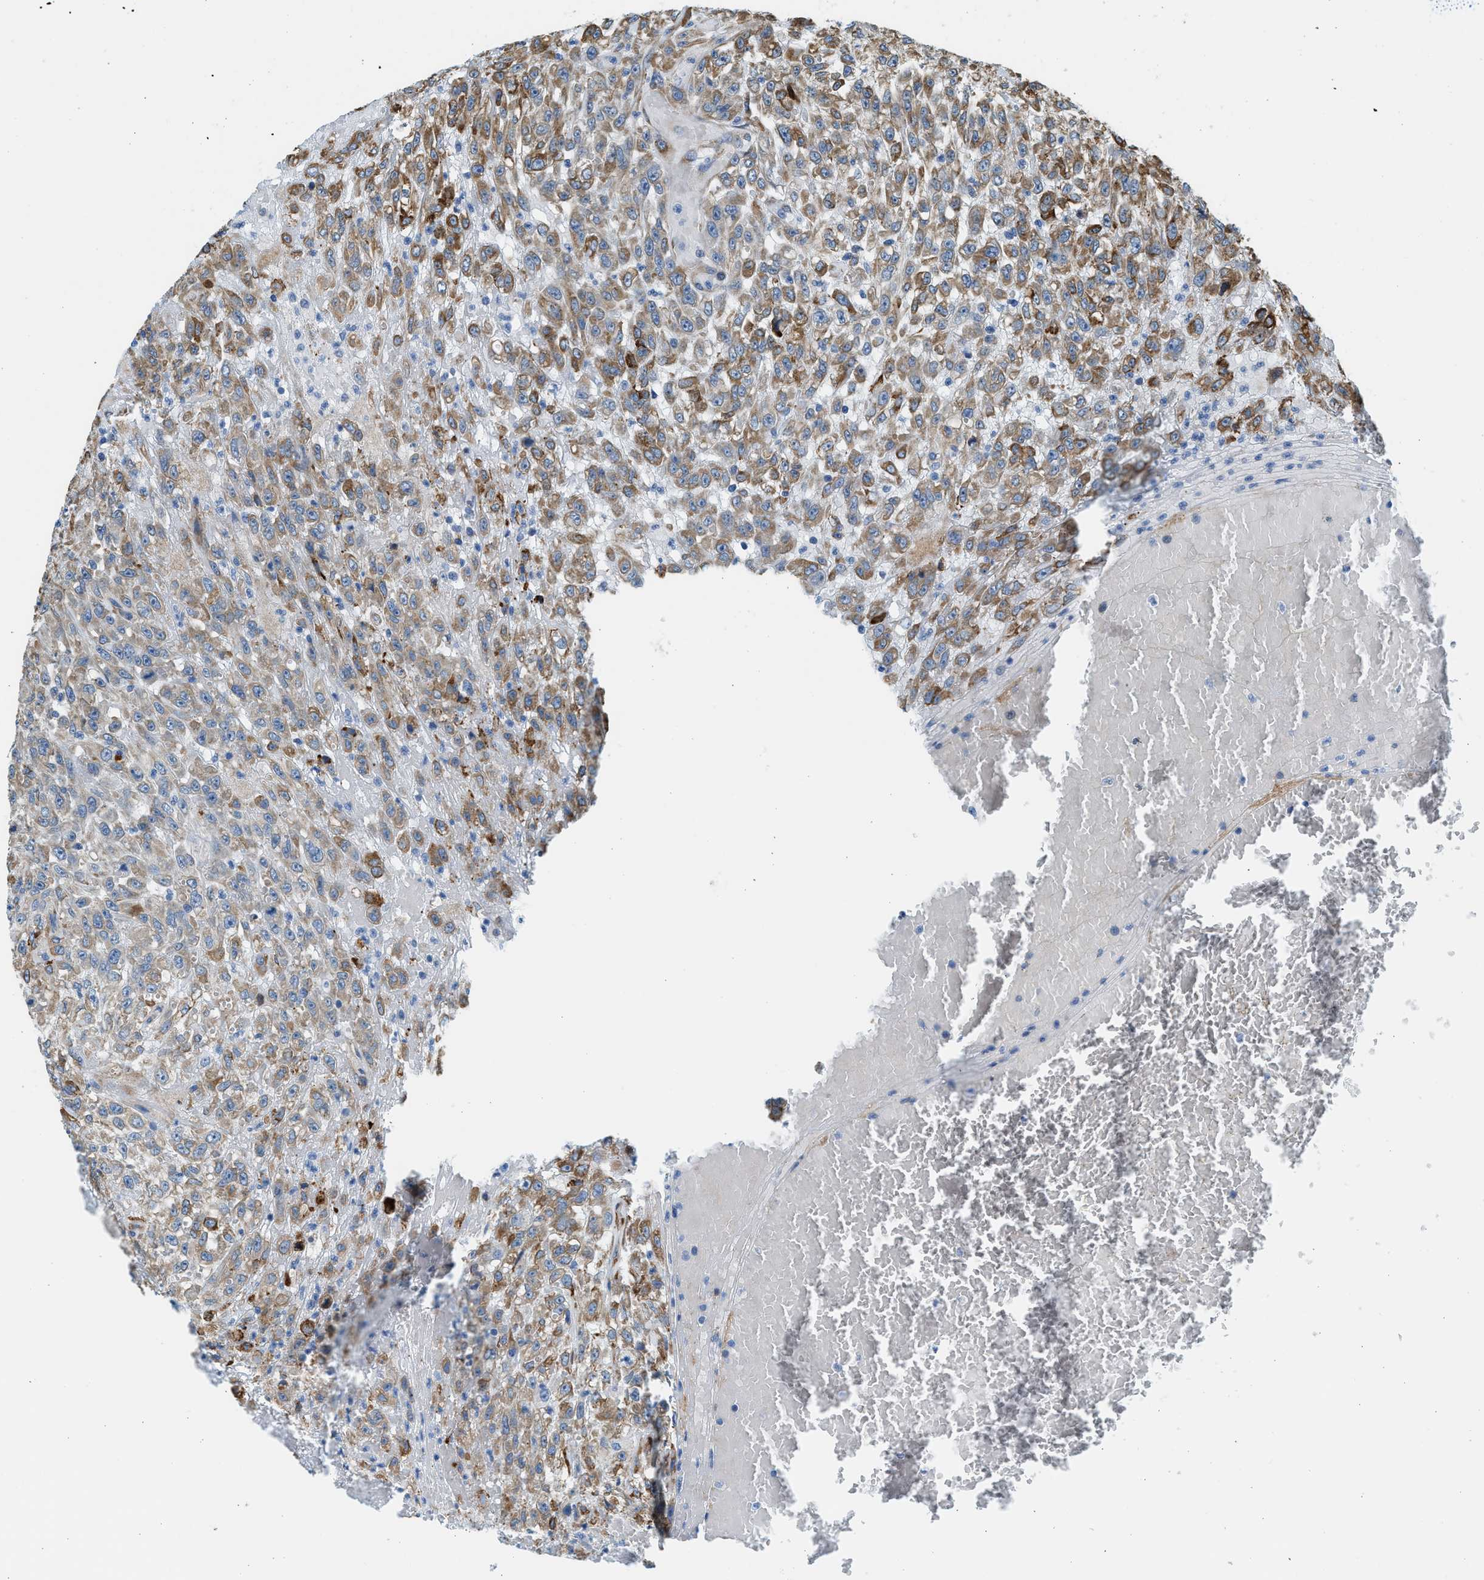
{"staining": {"intensity": "moderate", "quantity": ">75%", "location": "cytoplasmic/membranous"}, "tissue": "urothelial cancer", "cell_type": "Tumor cells", "image_type": "cancer", "snomed": [{"axis": "morphology", "description": "Urothelial carcinoma, High grade"}, {"axis": "topography", "description": "Urinary bladder"}], "caption": "About >75% of tumor cells in human urothelial cancer show moderate cytoplasmic/membranous protein staining as visualized by brown immunohistochemical staining.", "gene": "CNTN6", "patient": {"sex": "male", "age": 46}}